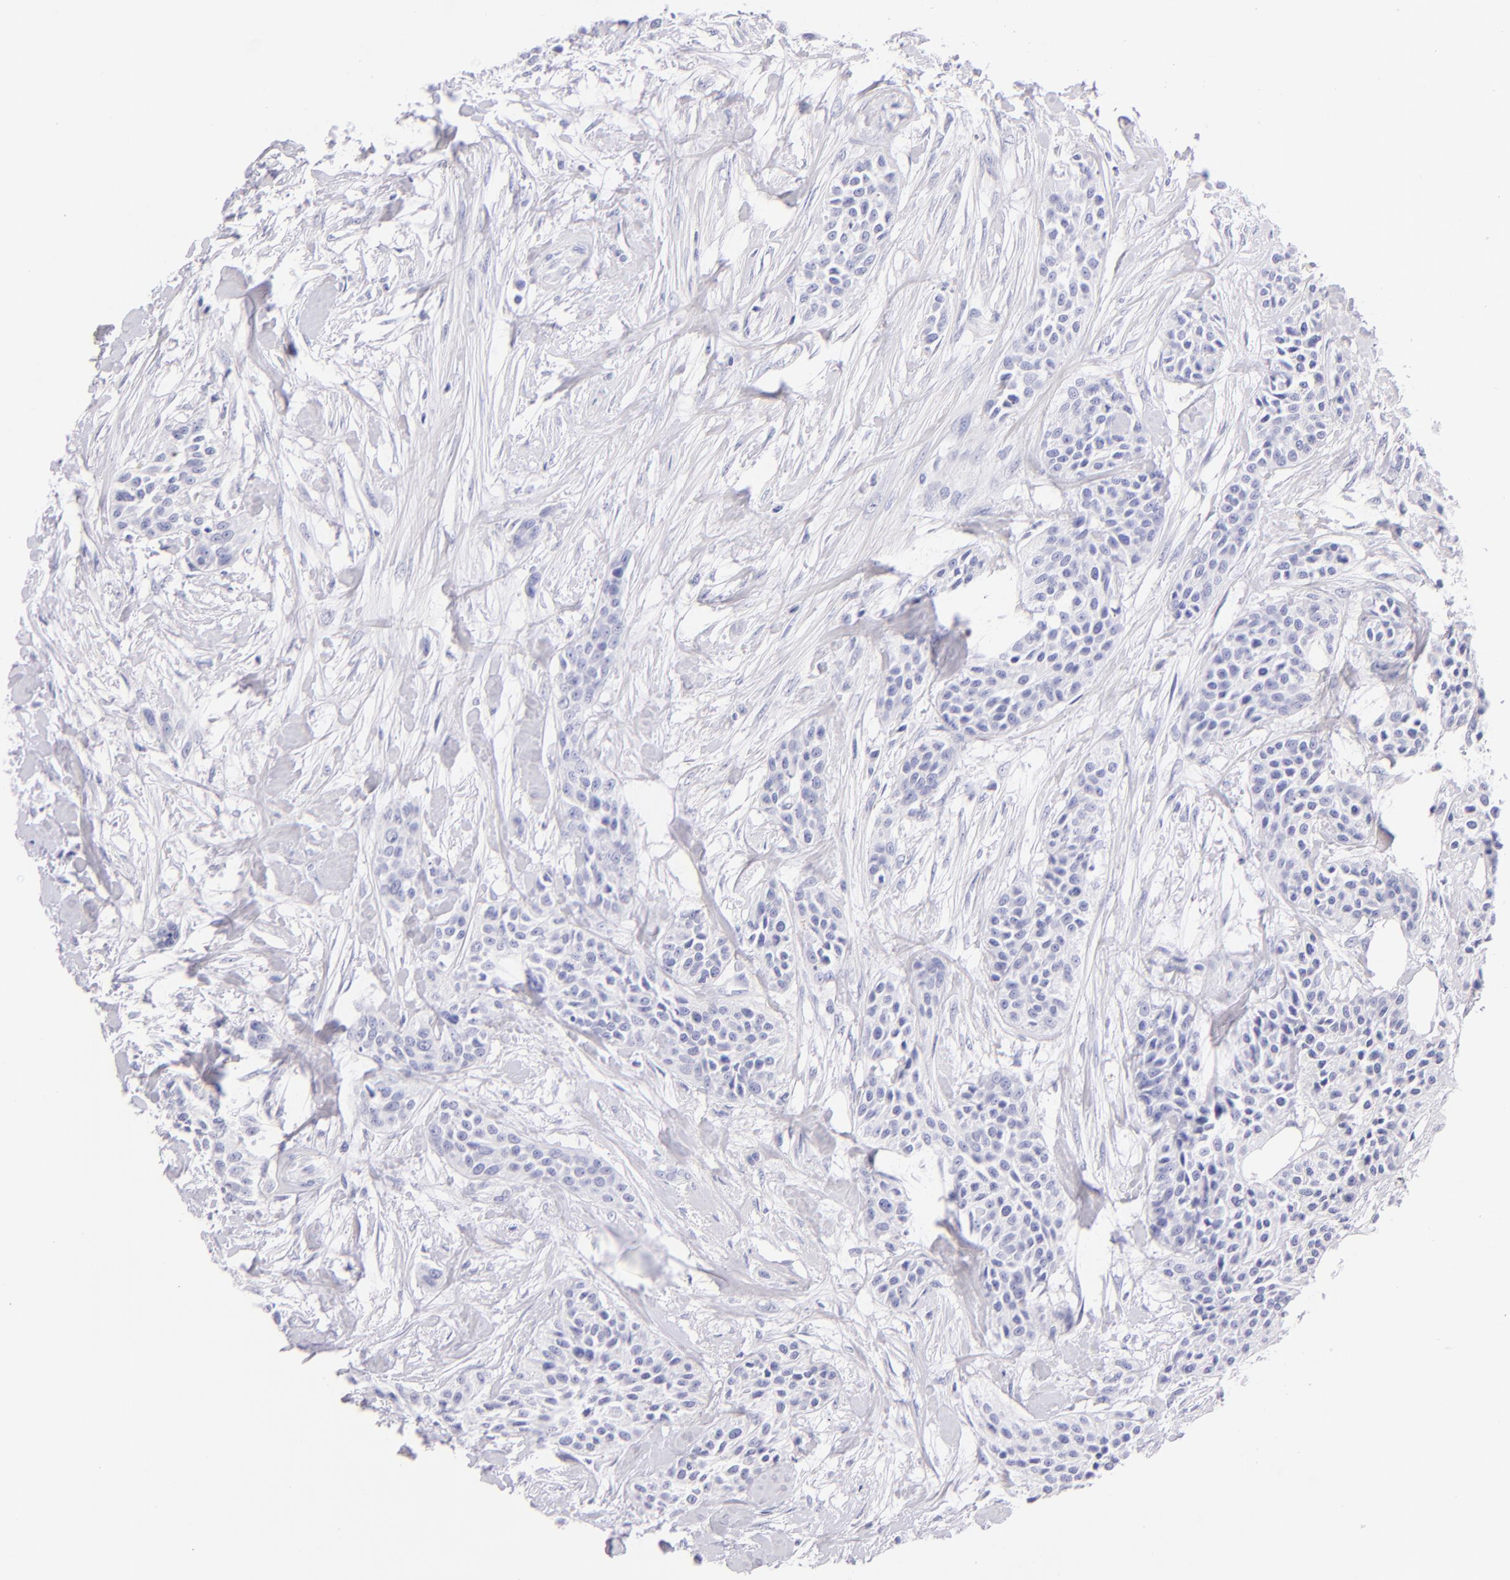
{"staining": {"intensity": "negative", "quantity": "none", "location": "none"}, "tissue": "urothelial cancer", "cell_type": "Tumor cells", "image_type": "cancer", "snomed": [{"axis": "morphology", "description": "Urothelial carcinoma, High grade"}, {"axis": "topography", "description": "Urinary bladder"}], "caption": "This is an immunohistochemistry histopathology image of human urothelial cancer. There is no staining in tumor cells.", "gene": "SDC1", "patient": {"sex": "male", "age": 56}}